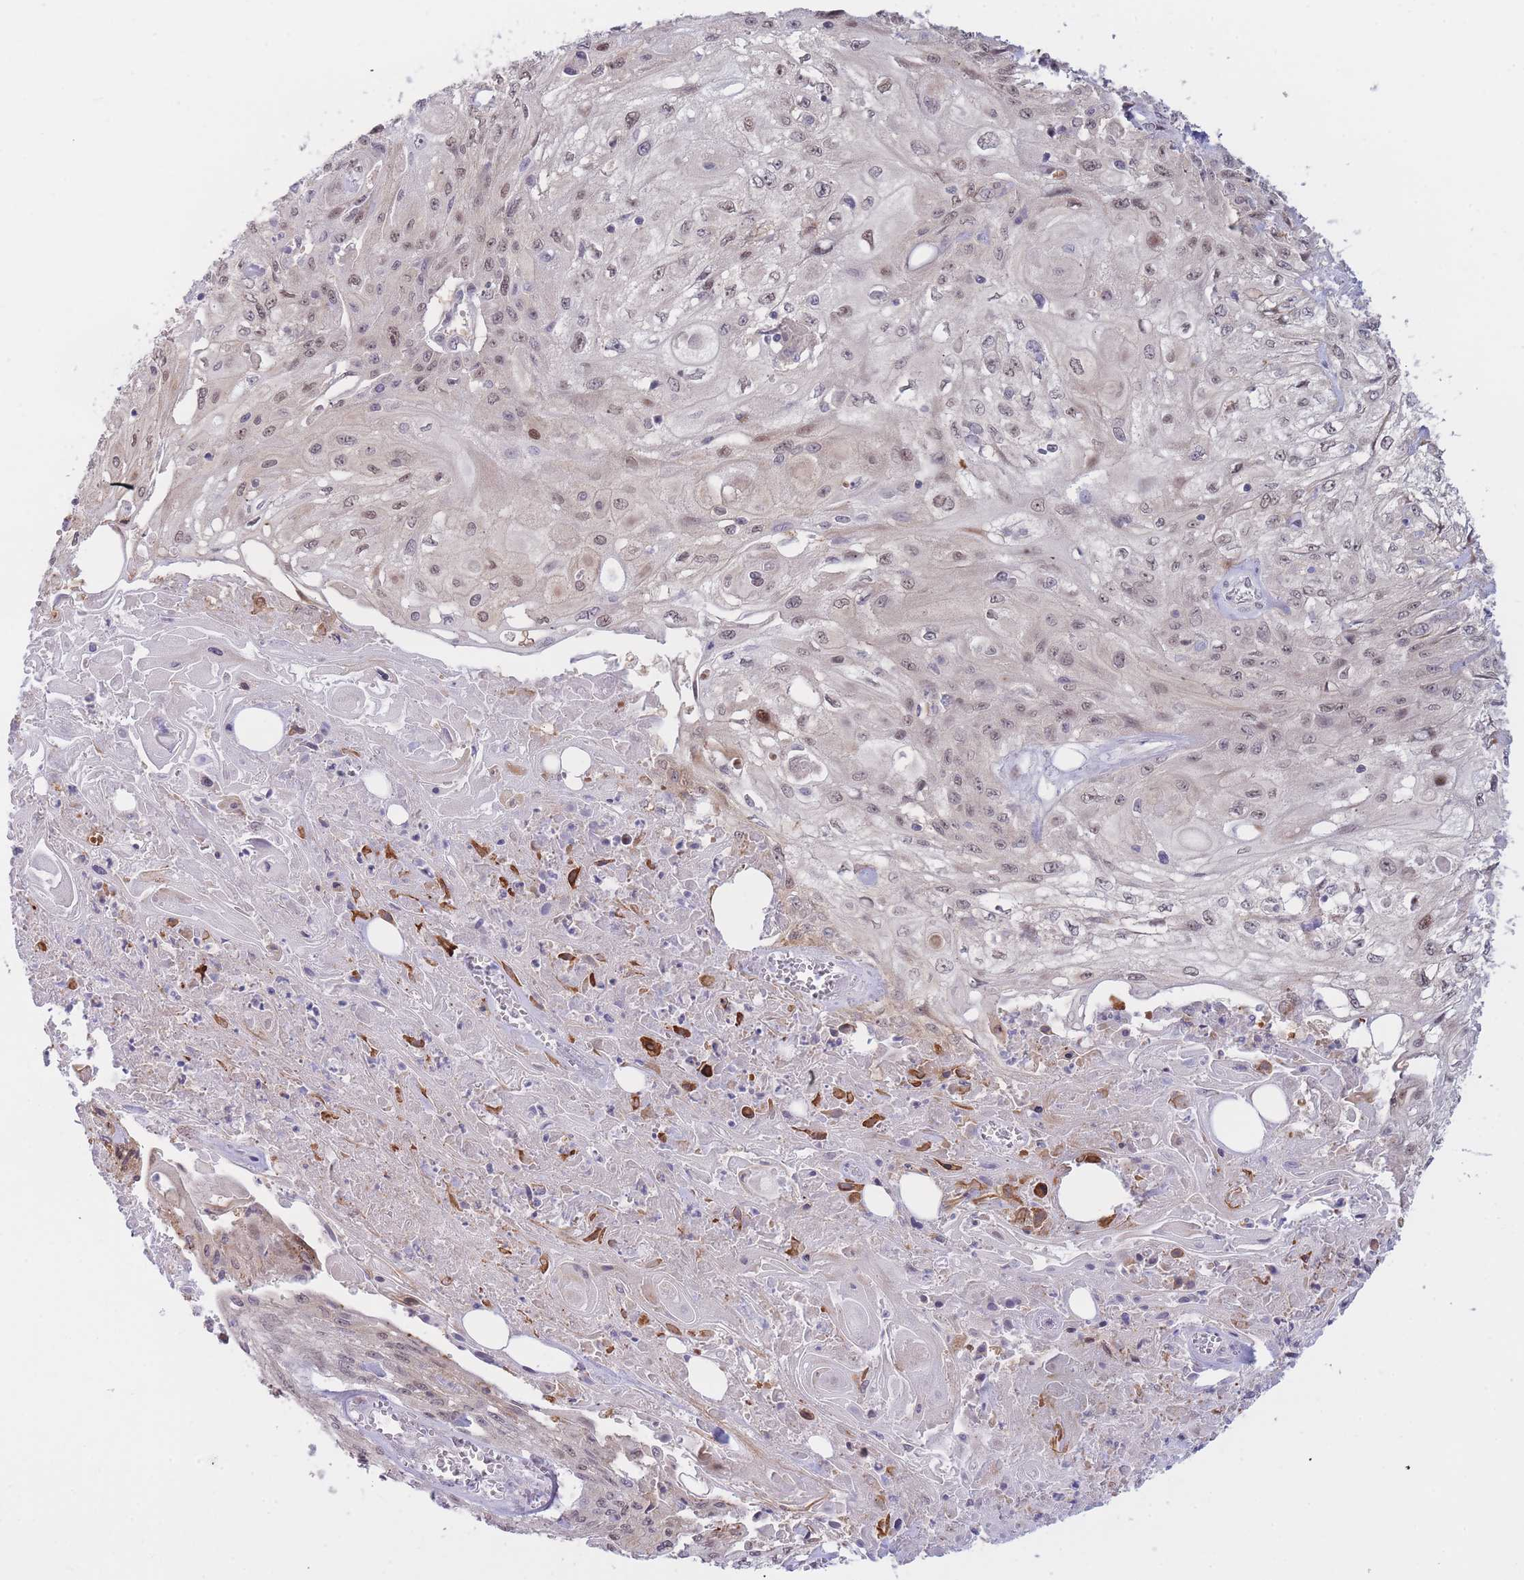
{"staining": {"intensity": "moderate", "quantity": "<25%", "location": "nuclear"}, "tissue": "skin cancer", "cell_type": "Tumor cells", "image_type": "cancer", "snomed": [{"axis": "morphology", "description": "Squamous cell carcinoma, NOS"}, {"axis": "morphology", "description": "Squamous cell carcinoma, metastatic, NOS"}, {"axis": "topography", "description": "Skin"}, {"axis": "topography", "description": "Lymph node"}], "caption": "This photomicrograph displays immunohistochemistry staining of skin cancer (metastatic squamous cell carcinoma), with low moderate nuclear staining in approximately <25% of tumor cells.", "gene": "DEAF1", "patient": {"sex": "male", "age": 75}}